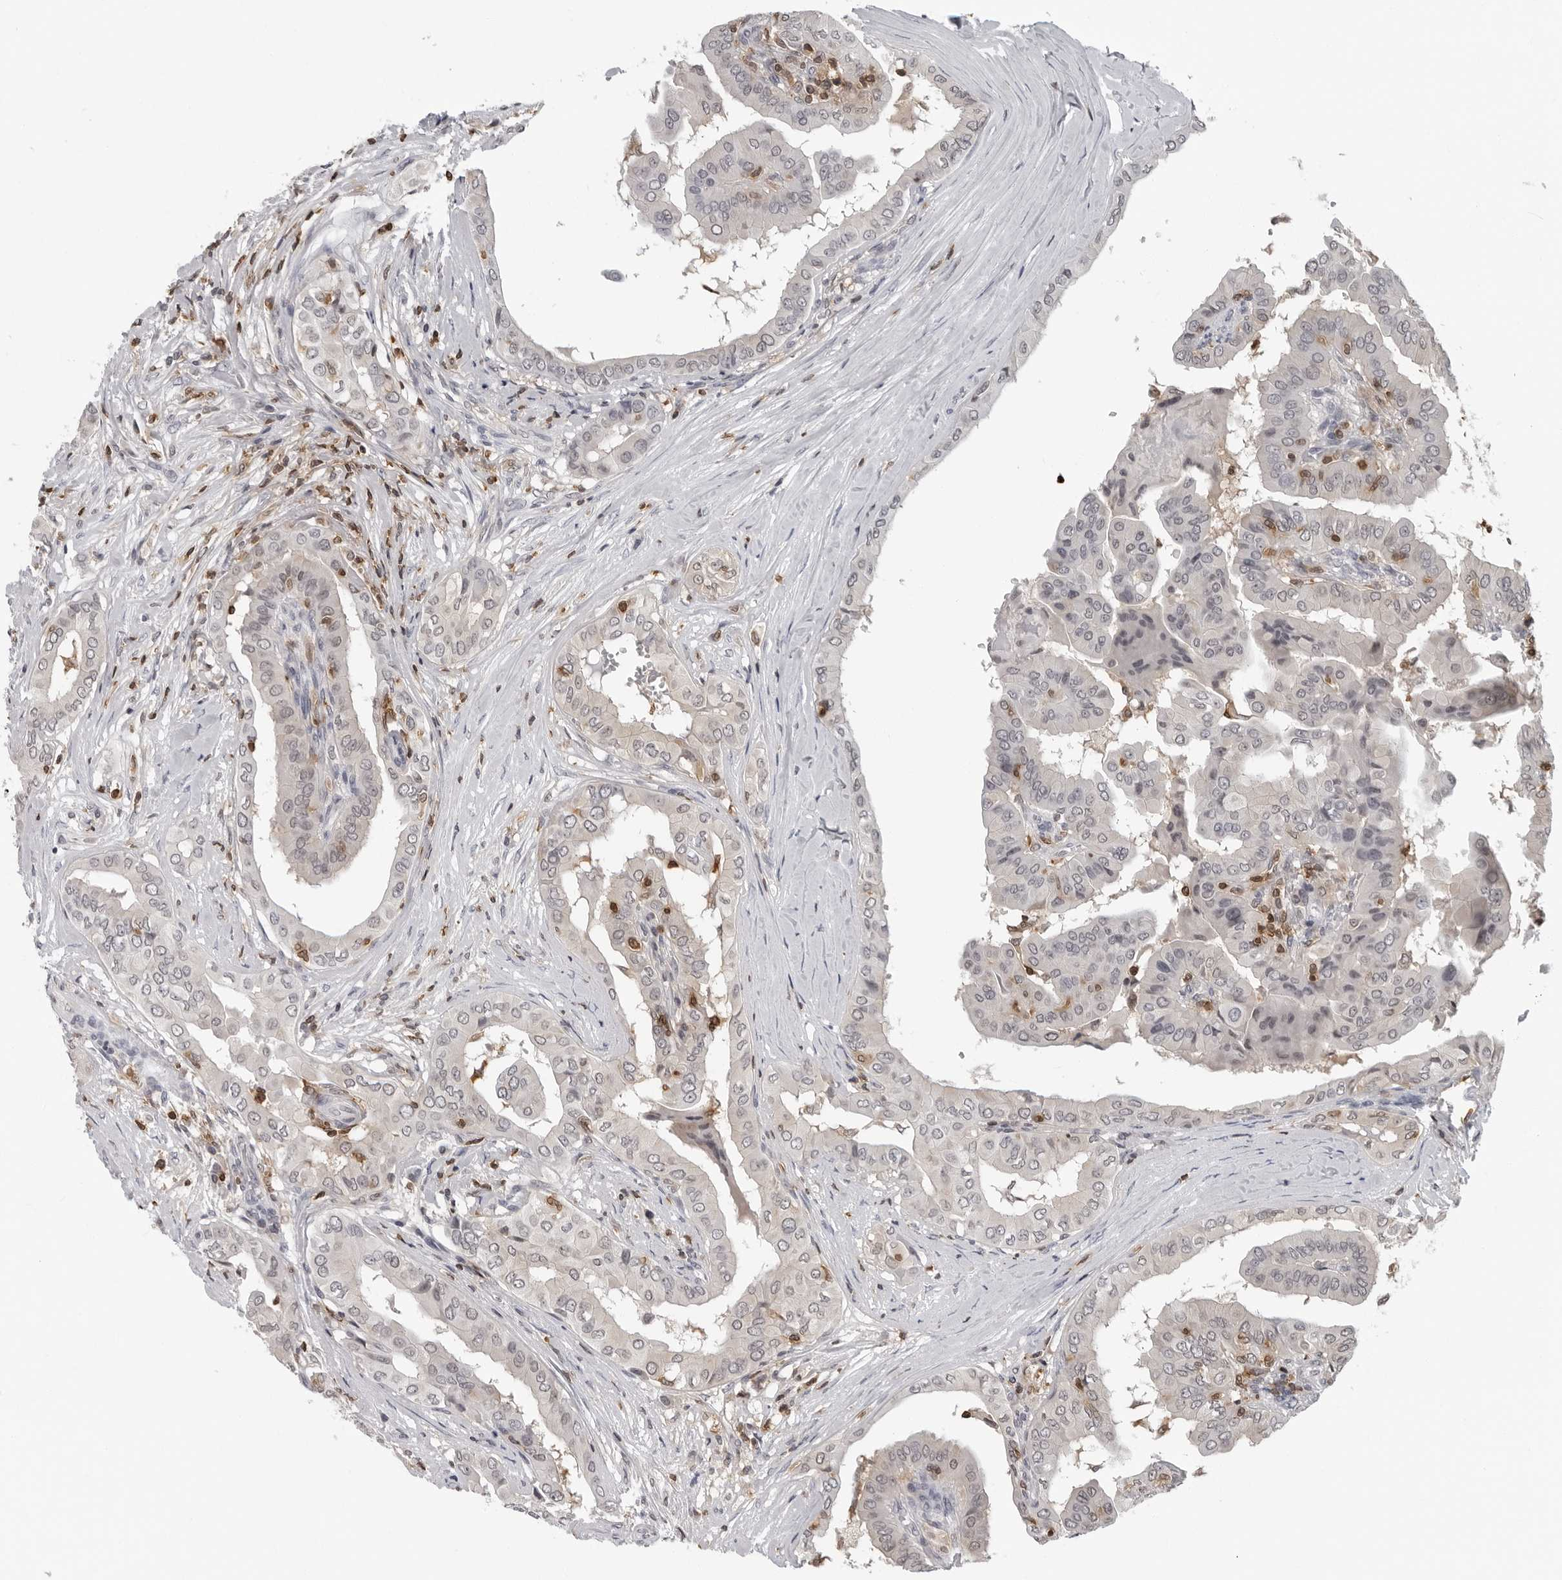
{"staining": {"intensity": "negative", "quantity": "none", "location": "none"}, "tissue": "thyroid cancer", "cell_type": "Tumor cells", "image_type": "cancer", "snomed": [{"axis": "morphology", "description": "Papillary adenocarcinoma, NOS"}, {"axis": "topography", "description": "Thyroid gland"}], "caption": "DAB (3,3'-diaminobenzidine) immunohistochemical staining of thyroid cancer shows no significant expression in tumor cells.", "gene": "HSPH1", "patient": {"sex": "male", "age": 33}}